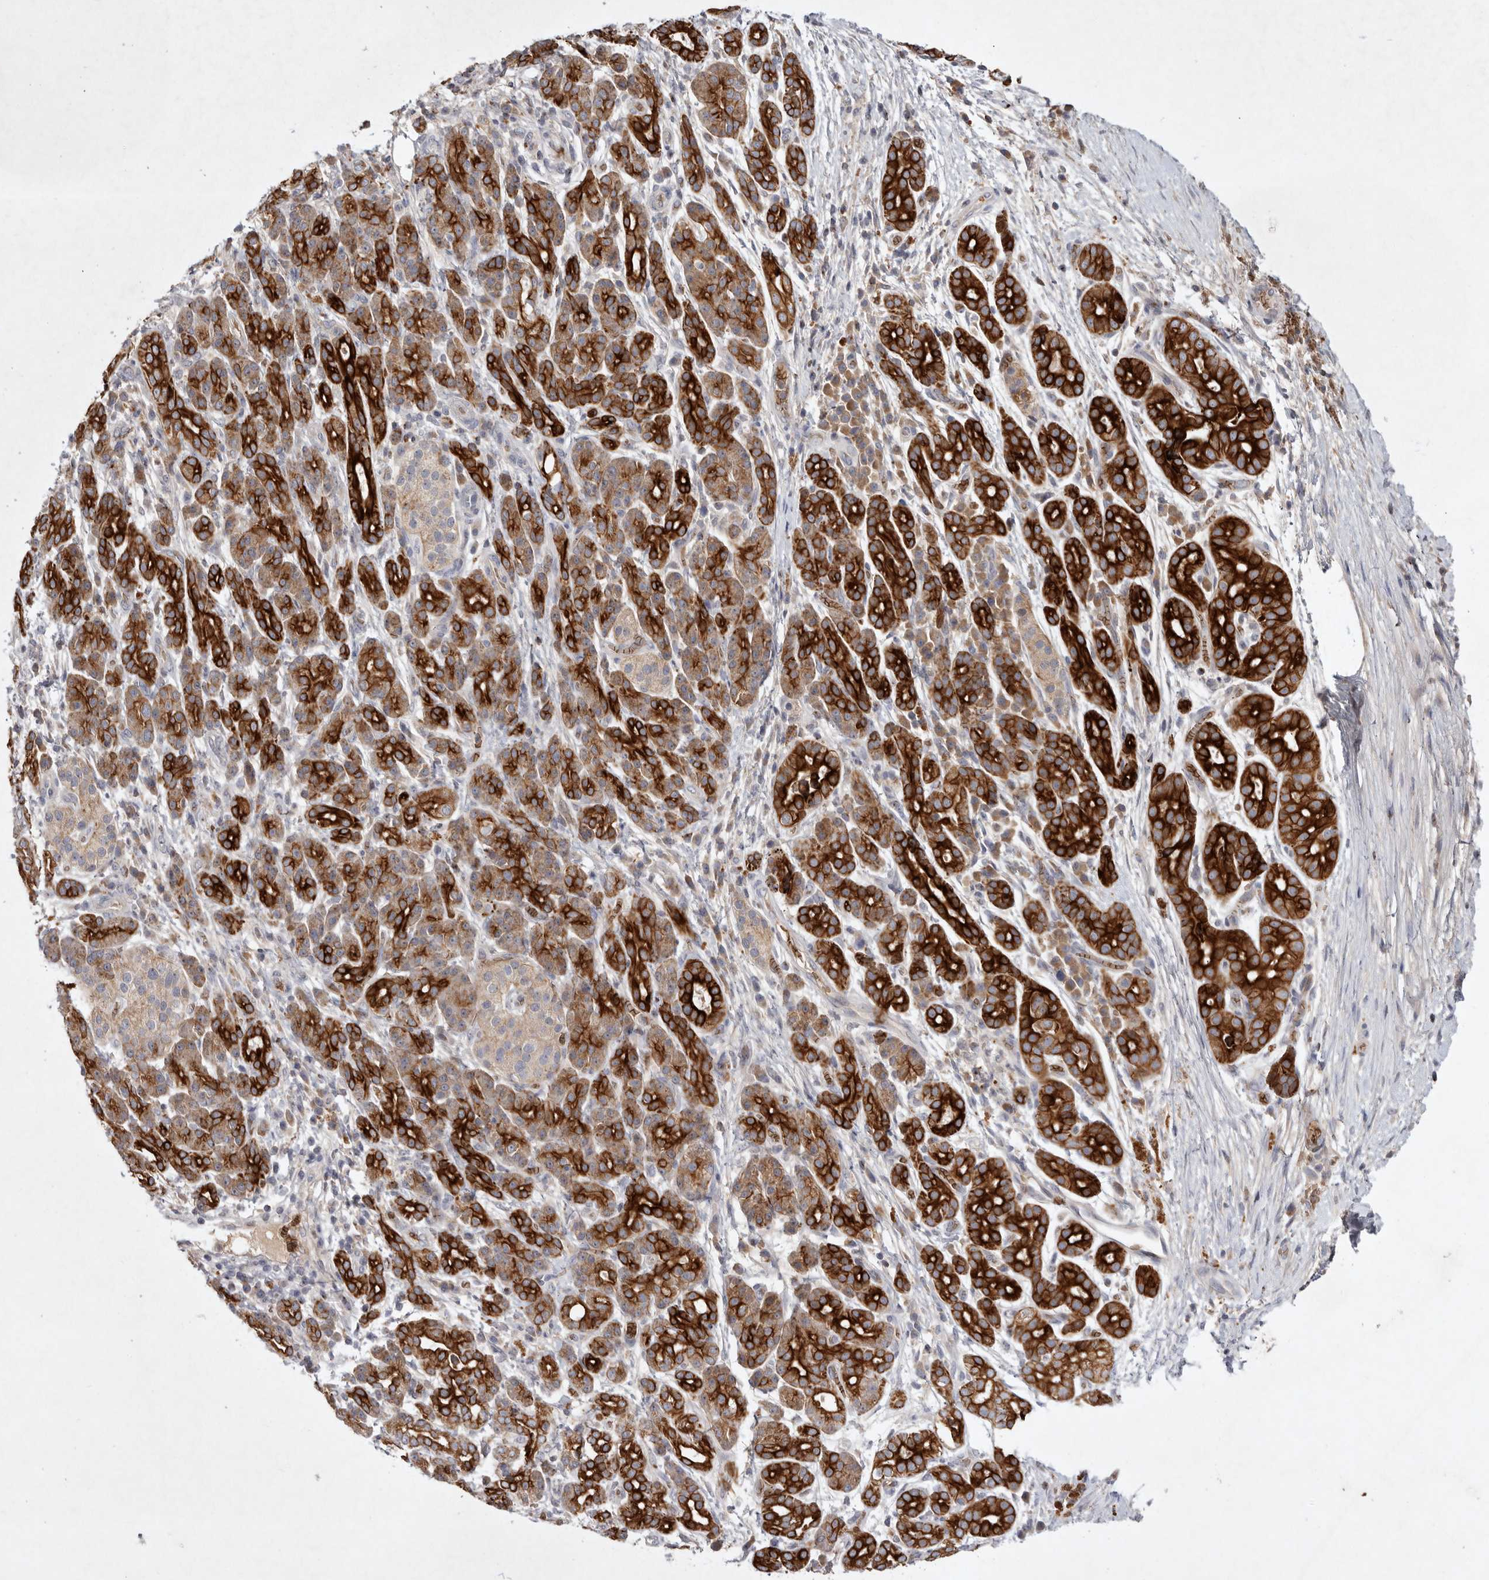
{"staining": {"intensity": "strong", "quantity": ">75%", "location": "cytoplasmic/membranous"}, "tissue": "pancreatic cancer", "cell_type": "Tumor cells", "image_type": "cancer", "snomed": [{"axis": "morphology", "description": "Adenocarcinoma, NOS"}, {"axis": "topography", "description": "Pancreas"}], "caption": "Immunohistochemistry of pancreatic cancer (adenocarcinoma) reveals high levels of strong cytoplasmic/membranous positivity in approximately >75% of tumor cells.", "gene": "TNFSF14", "patient": {"sex": "male", "age": 72}}